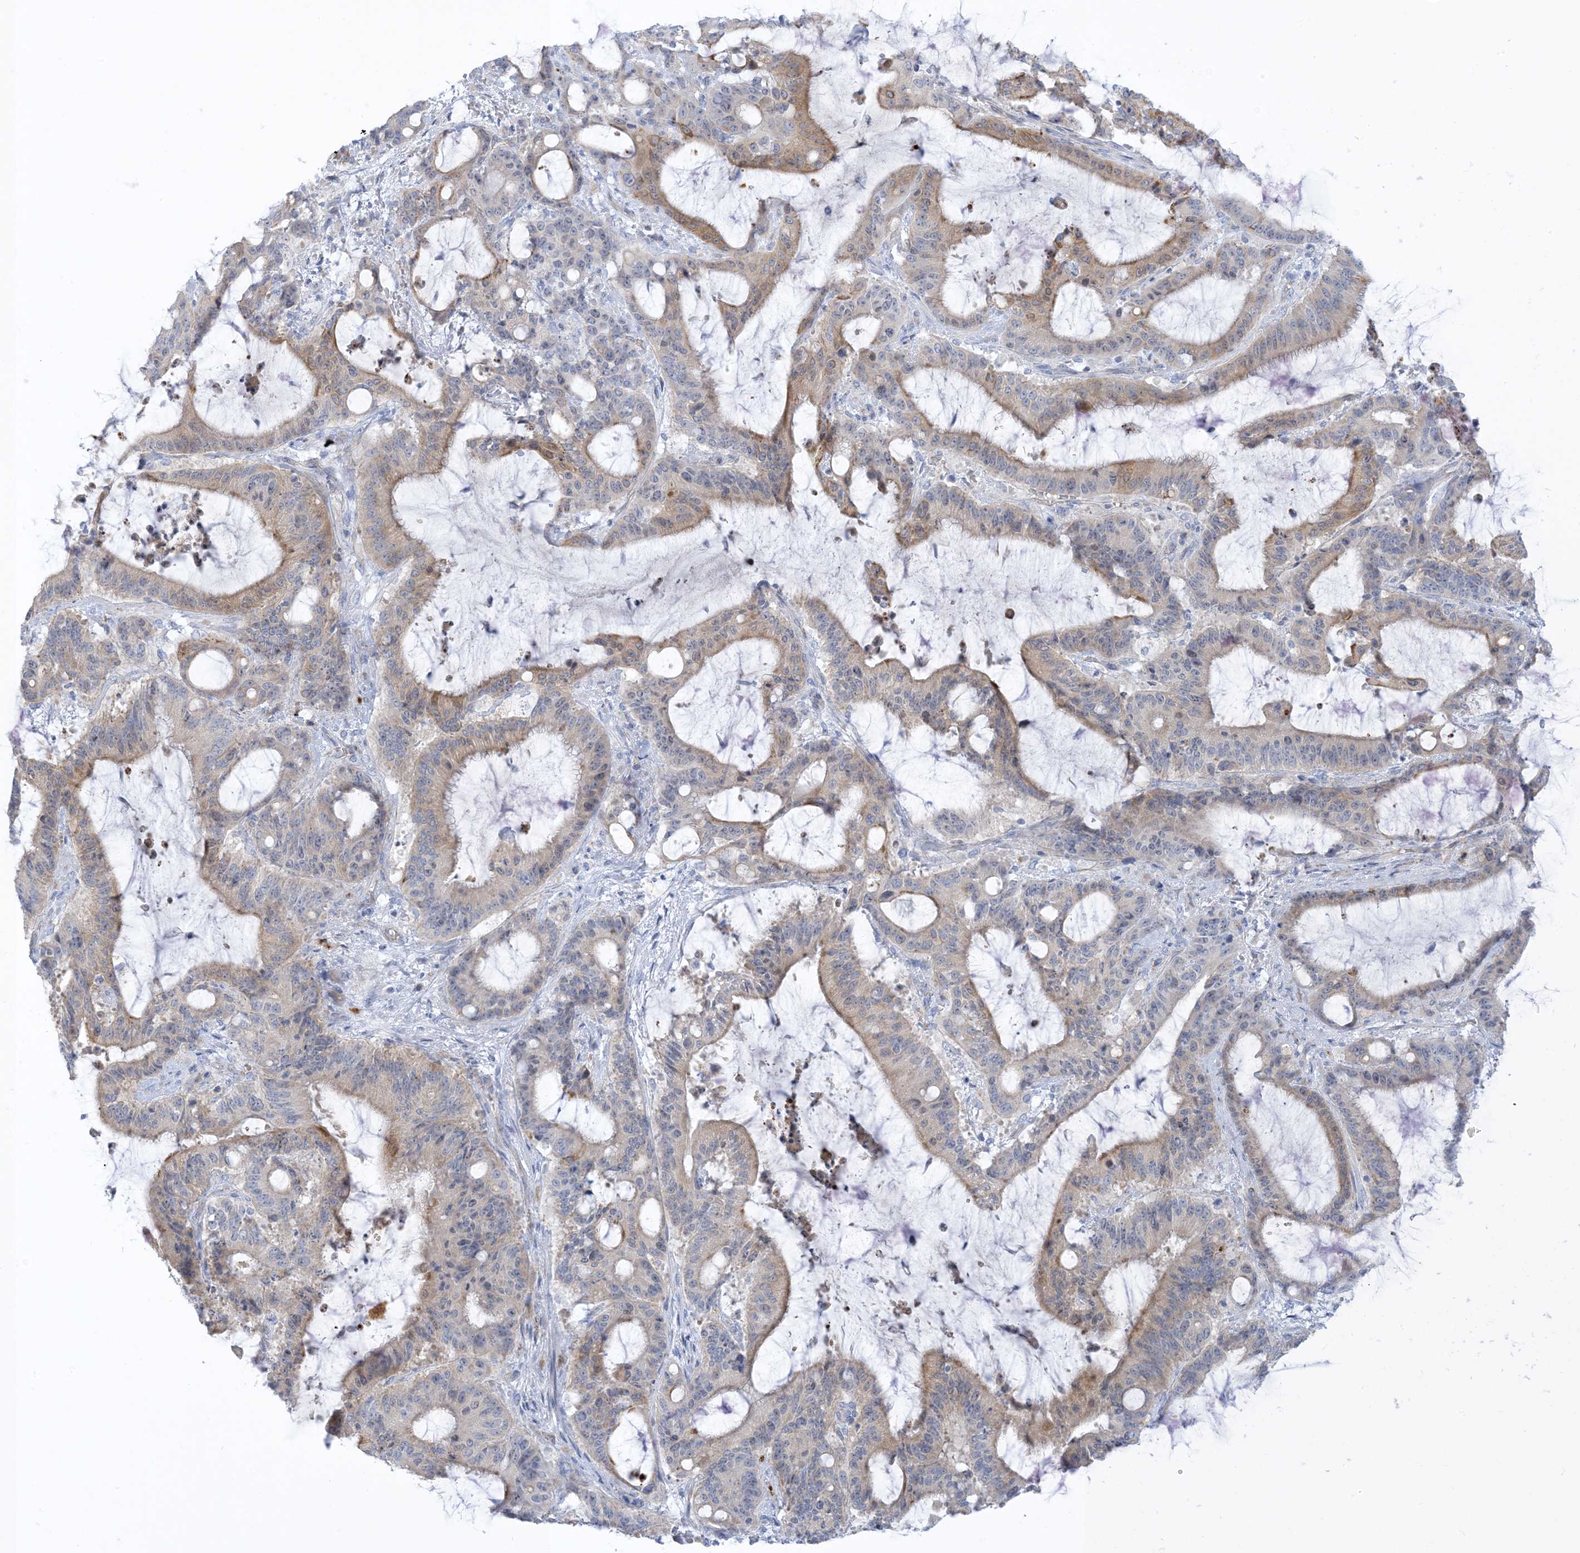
{"staining": {"intensity": "weak", "quantity": "25%-75%", "location": "cytoplasmic/membranous"}, "tissue": "liver cancer", "cell_type": "Tumor cells", "image_type": "cancer", "snomed": [{"axis": "morphology", "description": "Normal tissue, NOS"}, {"axis": "morphology", "description": "Cholangiocarcinoma"}, {"axis": "topography", "description": "Liver"}, {"axis": "topography", "description": "Peripheral nerve tissue"}], "caption": "Immunohistochemistry micrograph of neoplastic tissue: human liver cancer stained using immunohistochemistry (IHC) demonstrates low levels of weak protein expression localized specifically in the cytoplasmic/membranous of tumor cells, appearing as a cytoplasmic/membranous brown color.", "gene": "XIRP2", "patient": {"sex": "female", "age": 73}}